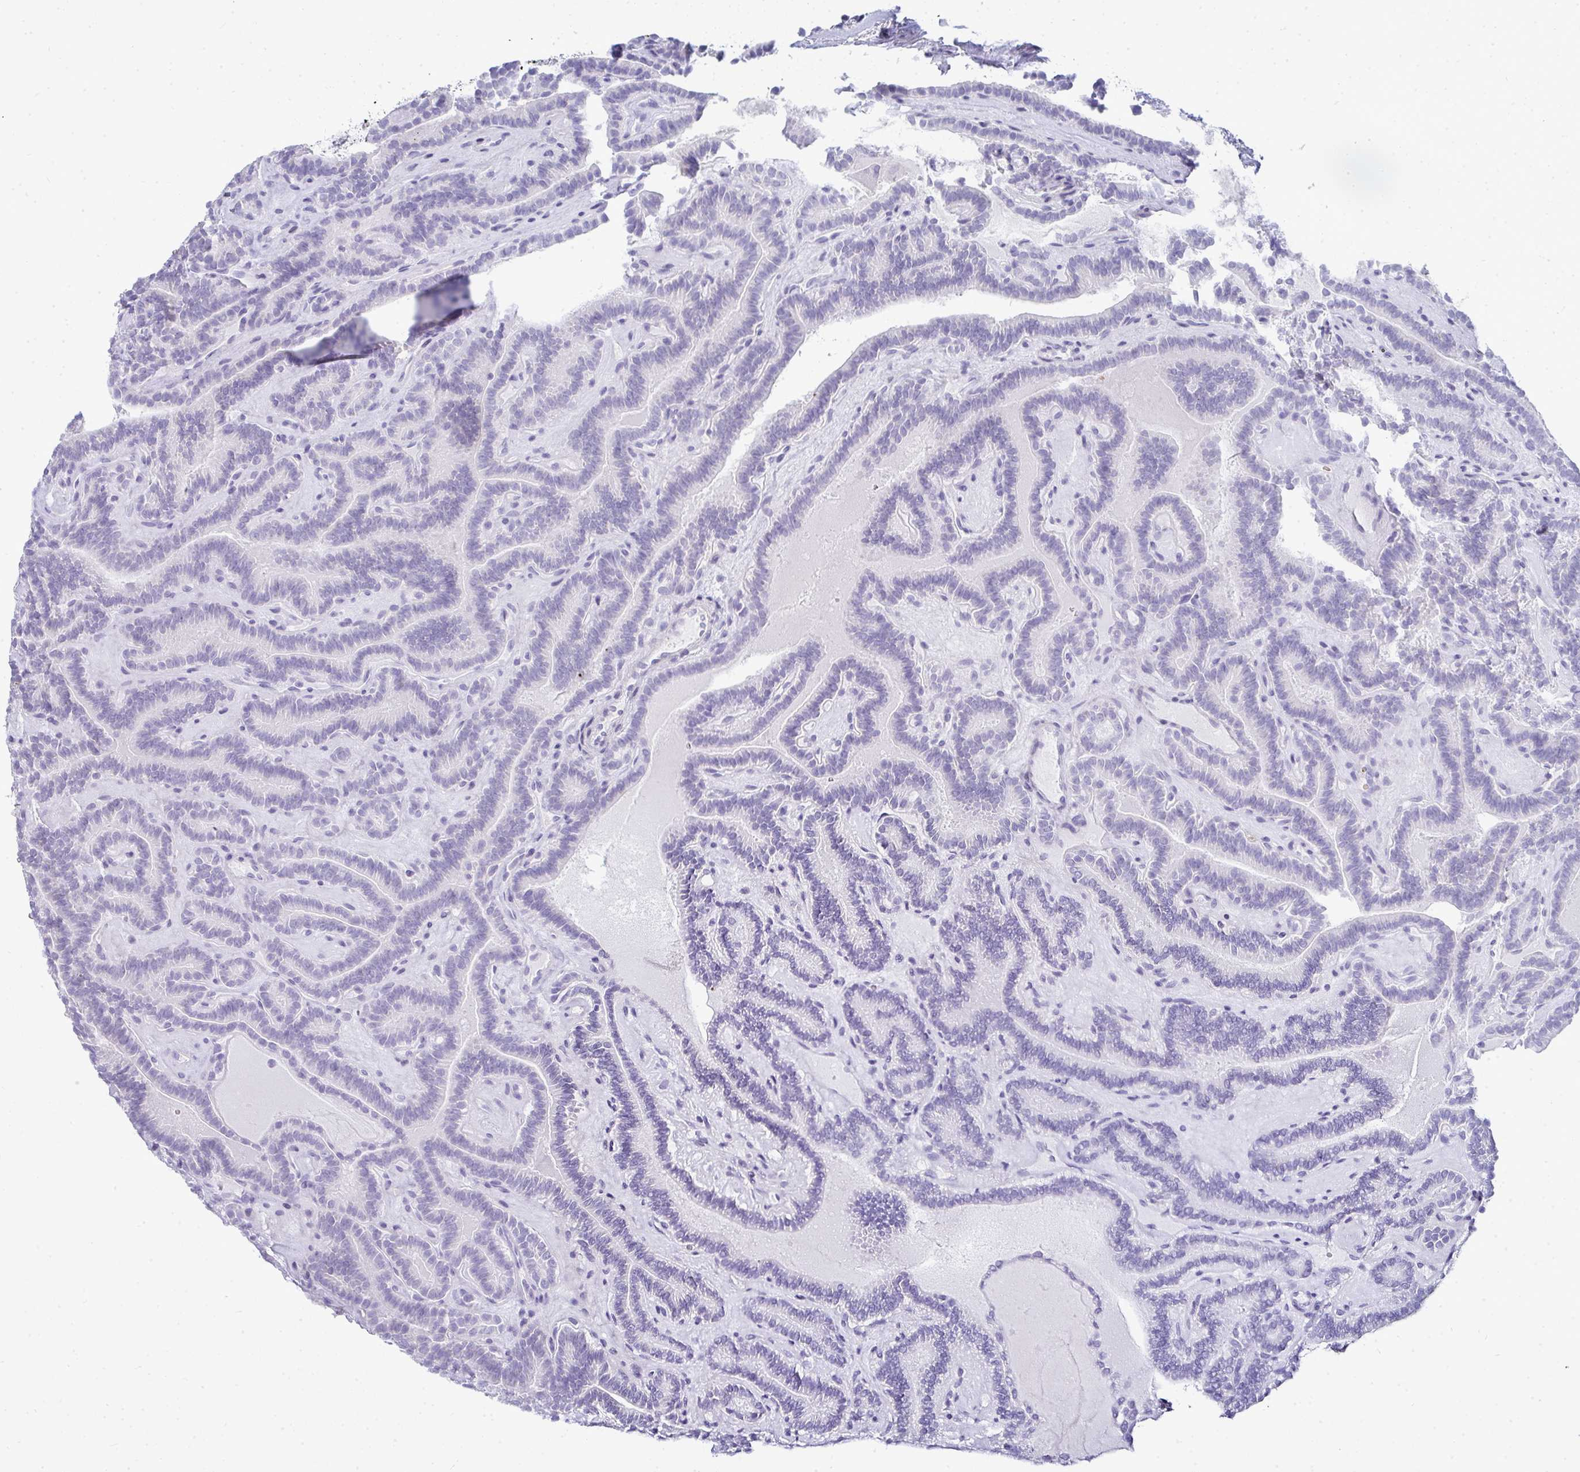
{"staining": {"intensity": "negative", "quantity": "none", "location": "none"}, "tissue": "thyroid cancer", "cell_type": "Tumor cells", "image_type": "cancer", "snomed": [{"axis": "morphology", "description": "Papillary adenocarcinoma, NOS"}, {"axis": "topography", "description": "Thyroid gland"}], "caption": "High power microscopy image of an immunohistochemistry (IHC) histopathology image of thyroid papillary adenocarcinoma, revealing no significant positivity in tumor cells. (Stains: DAB (3,3'-diaminobenzidine) immunohistochemistry with hematoxylin counter stain, Microscopy: brightfield microscopy at high magnification).", "gene": "ZNF182", "patient": {"sex": "female", "age": 21}}